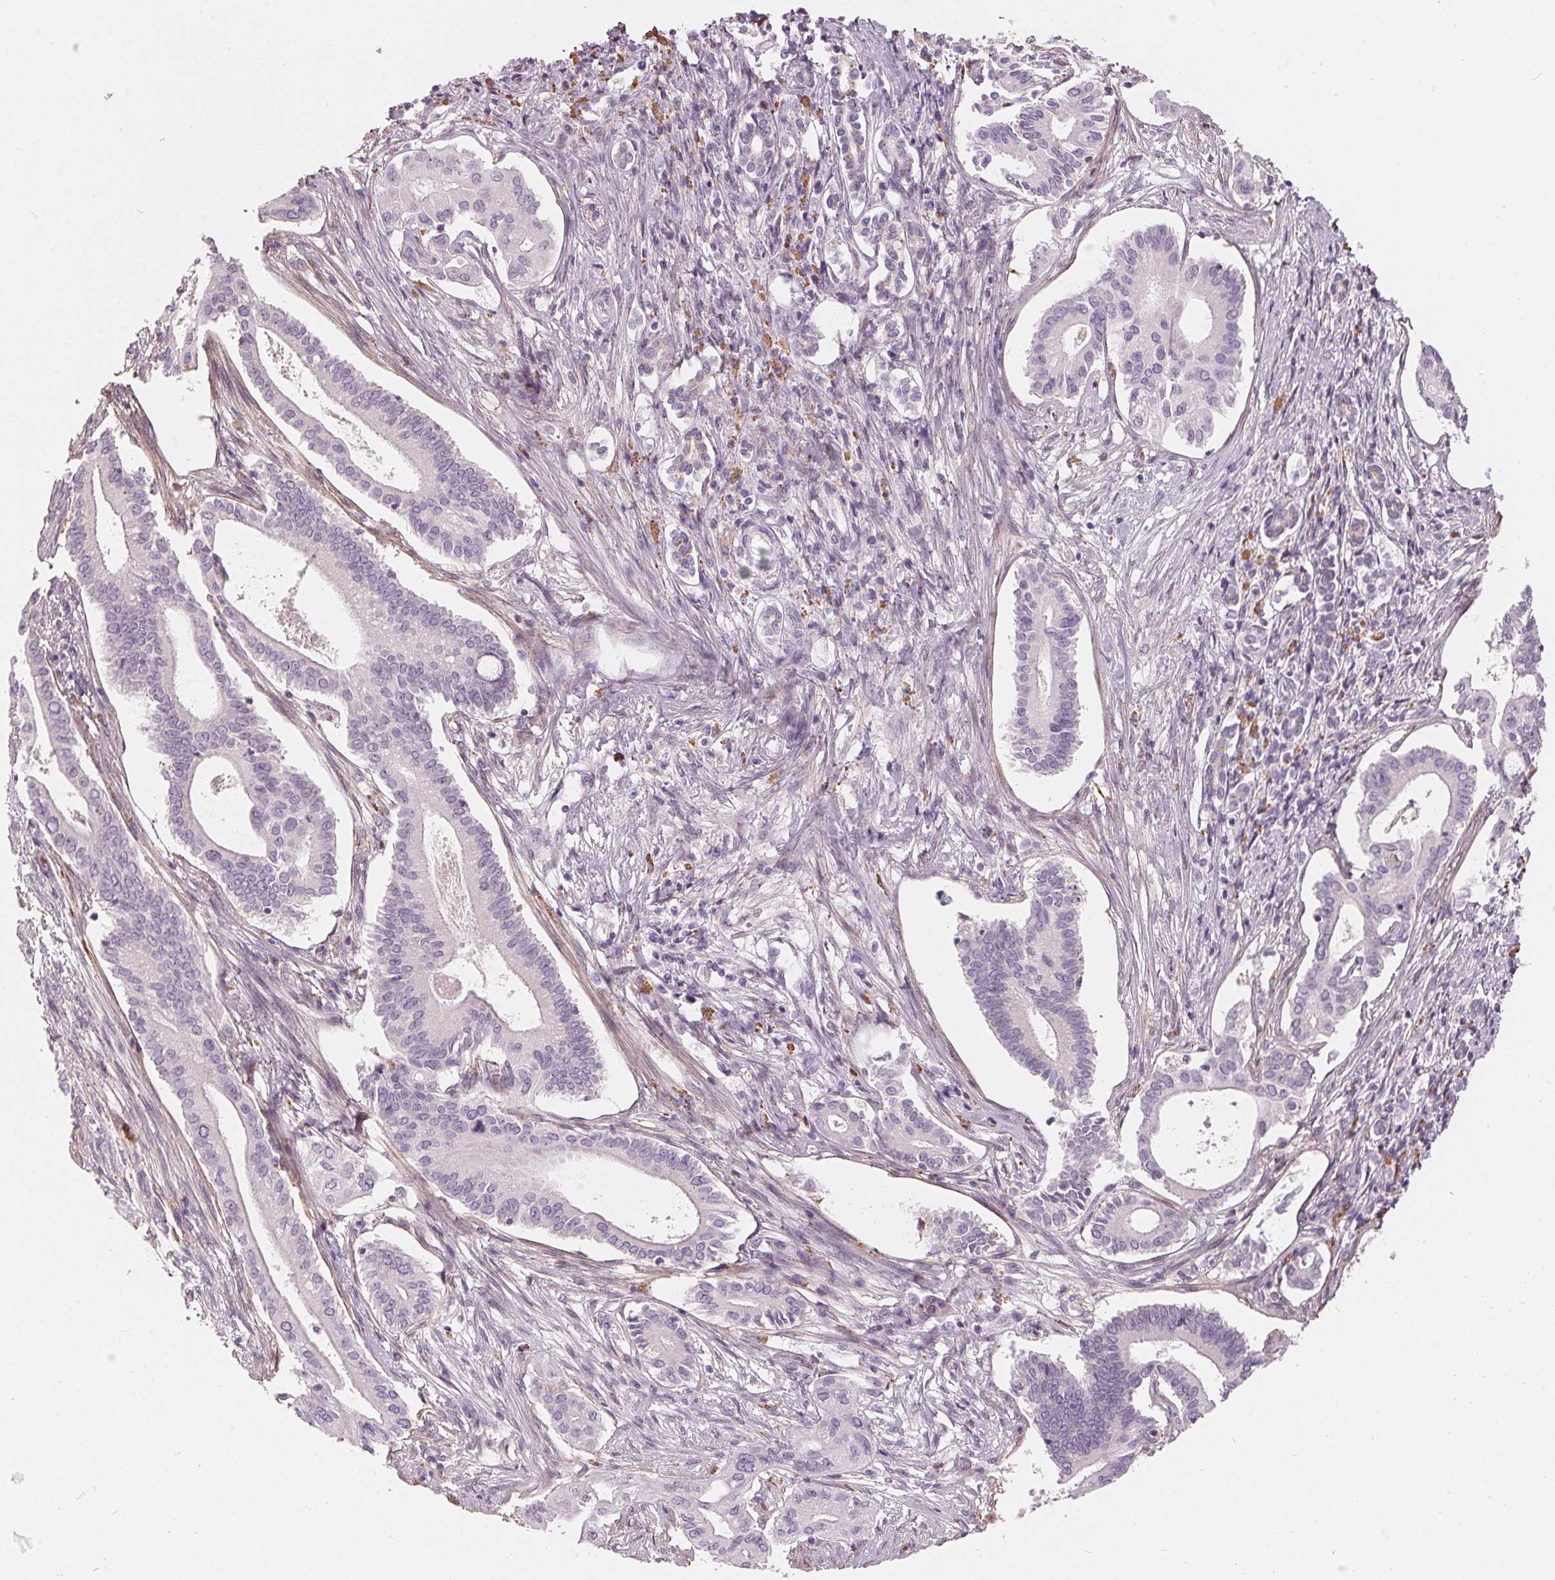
{"staining": {"intensity": "negative", "quantity": "none", "location": "none"}, "tissue": "pancreatic cancer", "cell_type": "Tumor cells", "image_type": "cancer", "snomed": [{"axis": "morphology", "description": "Adenocarcinoma, NOS"}, {"axis": "topography", "description": "Pancreas"}], "caption": "IHC micrograph of neoplastic tissue: pancreatic cancer (adenocarcinoma) stained with DAB demonstrates no significant protein expression in tumor cells.", "gene": "HOPX", "patient": {"sex": "female", "age": 68}}